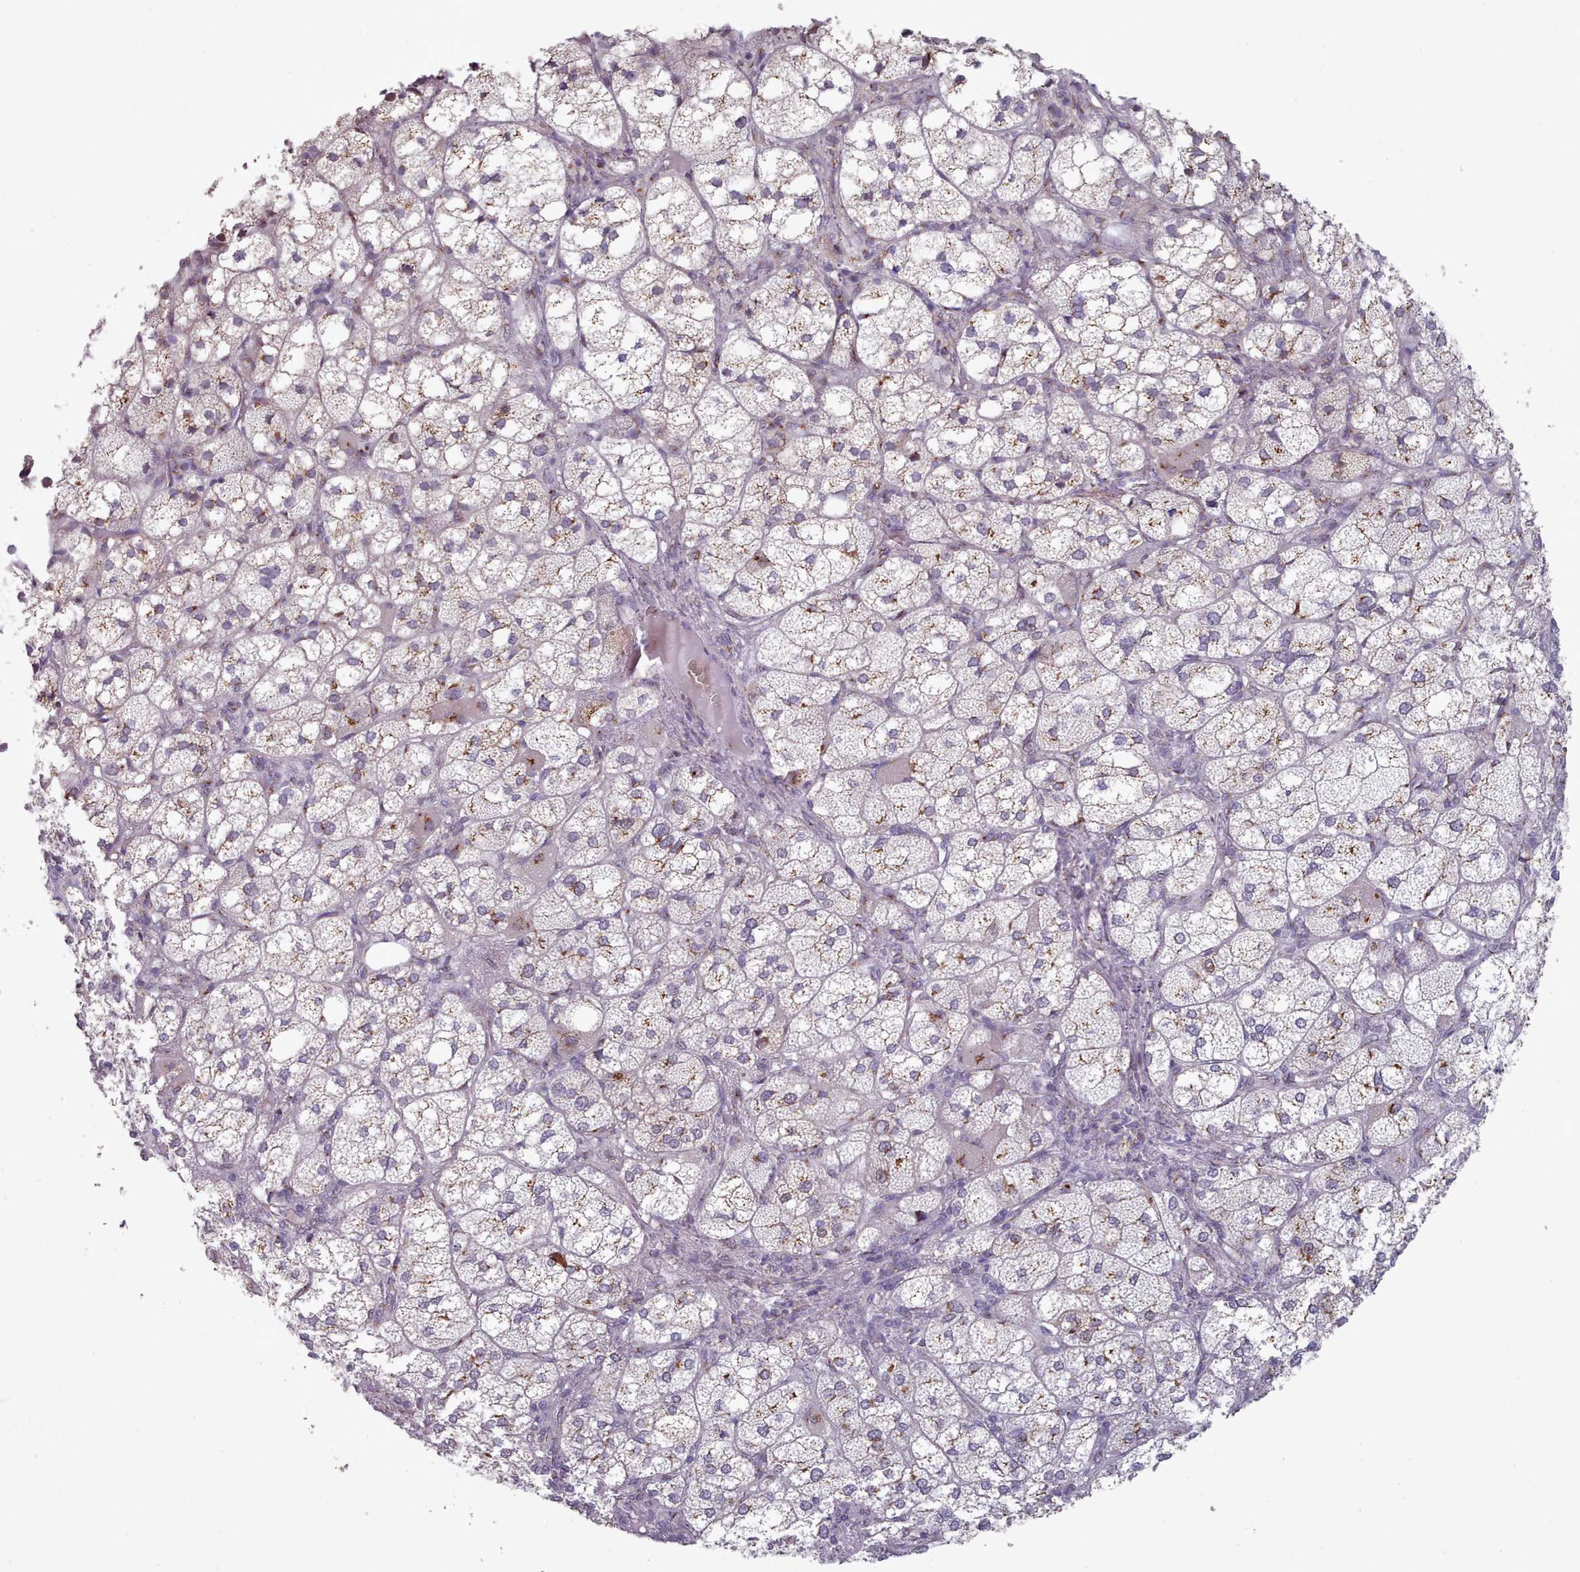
{"staining": {"intensity": "strong", "quantity": "<25%", "location": "cytoplasmic/membranous"}, "tissue": "adrenal gland", "cell_type": "Glandular cells", "image_type": "normal", "snomed": [{"axis": "morphology", "description": "Normal tissue, NOS"}, {"axis": "topography", "description": "Adrenal gland"}], "caption": "Immunohistochemical staining of unremarkable adrenal gland exhibits strong cytoplasmic/membranous protein expression in about <25% of glandular cells. (DAB IHC, brown staining for protein, blue staining for nuclei).", "gene": "MAN1B1", "patient": {"sex": "female", "age": 61}}